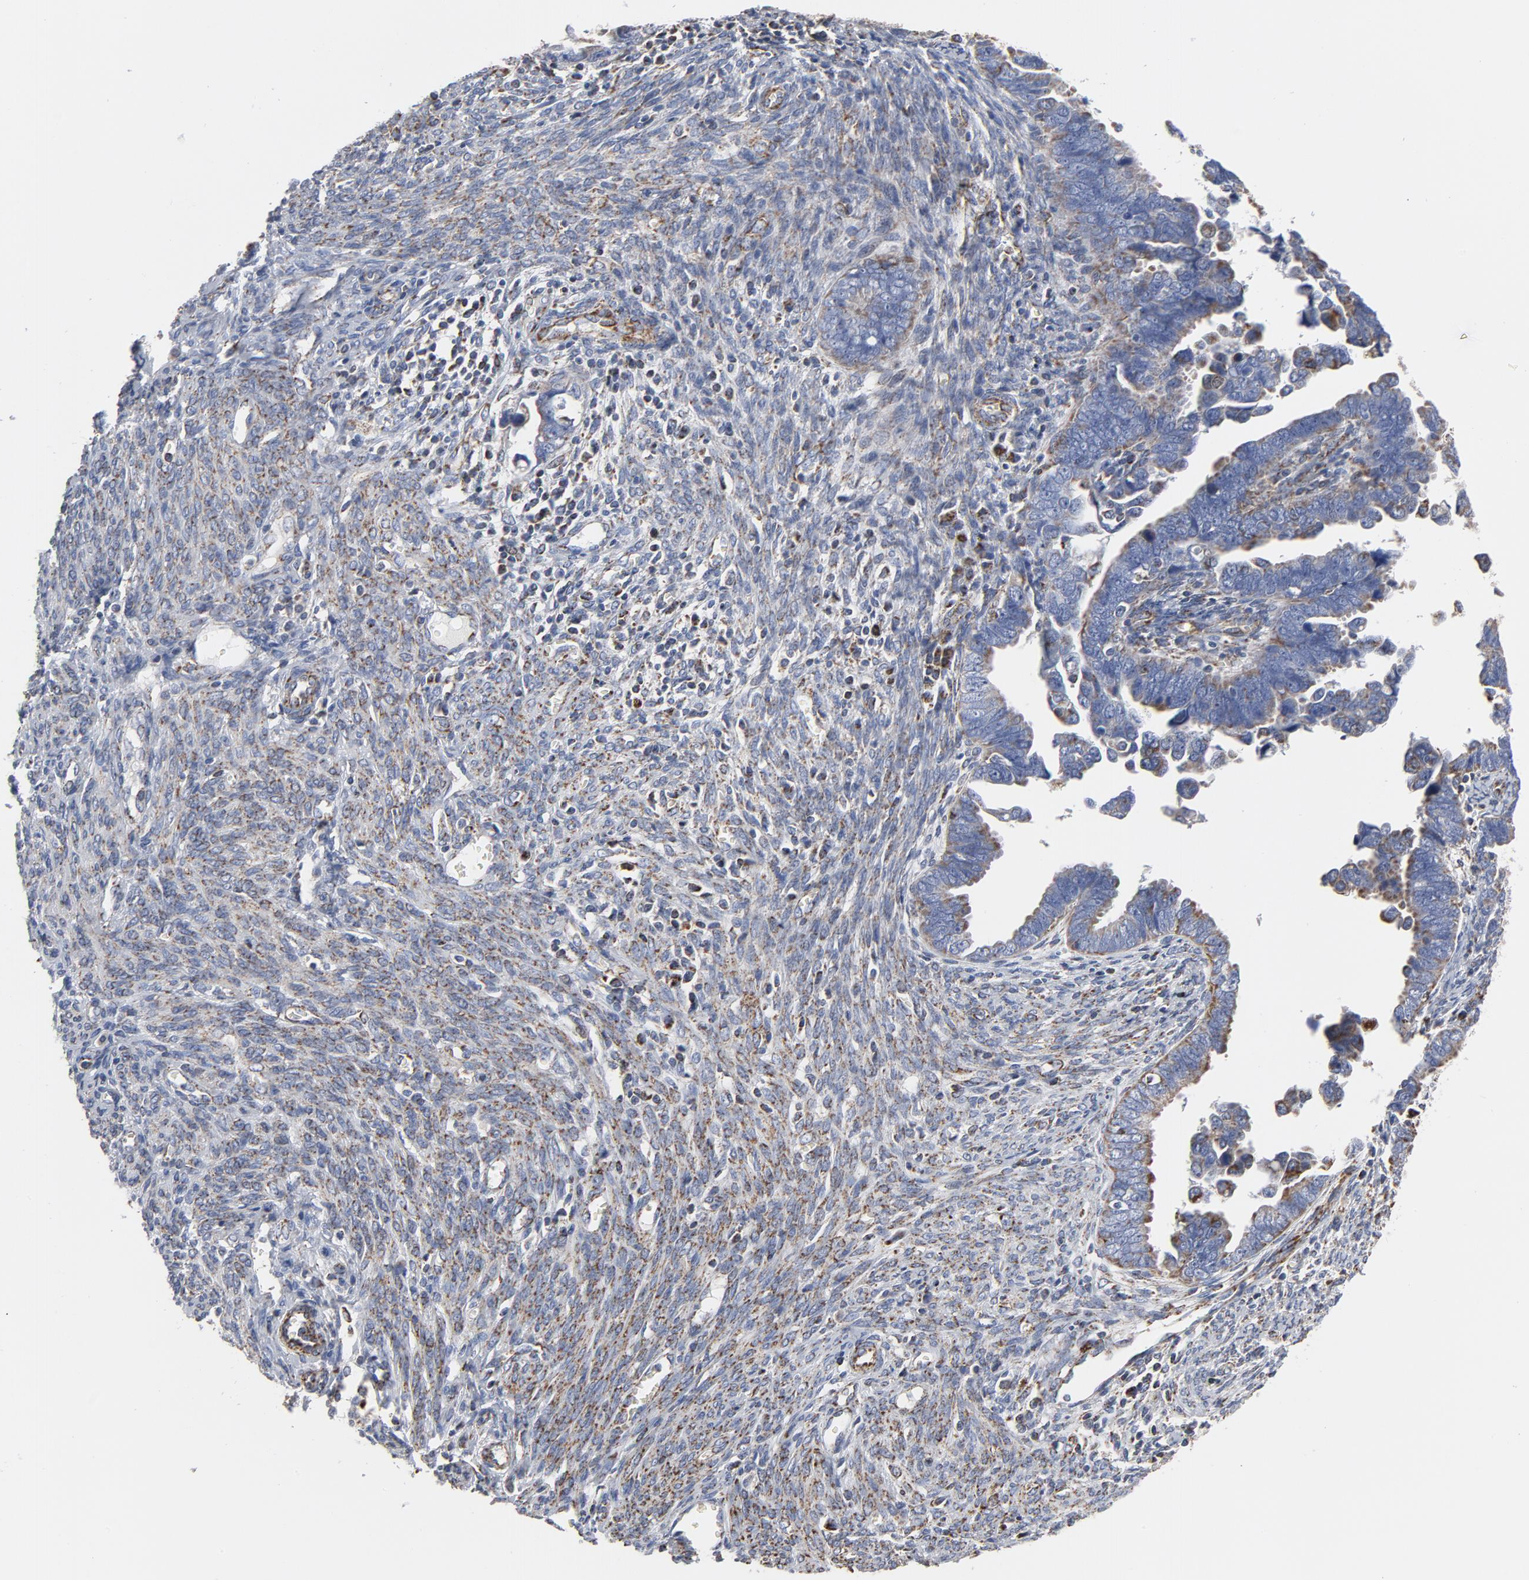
{"staining": {"intensity": "weak", "quantity": ">75%", "location": "cytoplasmic/membranous"}, "tissue": "endometrial cancer", "cell_type": "Tumor cells", "image_type": "cancer", "snomed": [{"axis": "morphology", "description": "Adenocarcinoma, NOS"}, {"axis": "topography", "description": "Endometrium"}], "caption": "High-magnification brightfield microscopy of endometrial cancer (adenocarcinoma) stained with DAB (3,3'-diaminobenzidine) (brown) and counterstained with hematoxylin (blue). tumor cells exhibit weak cytoplasmic/membranous staining is present in approximately>75% of cells. (DAB IHC, brown staining for protein, blue staining for nuclei).", "gene": "NDUFV2", "patient": {"sex": "female", "age": 75}}